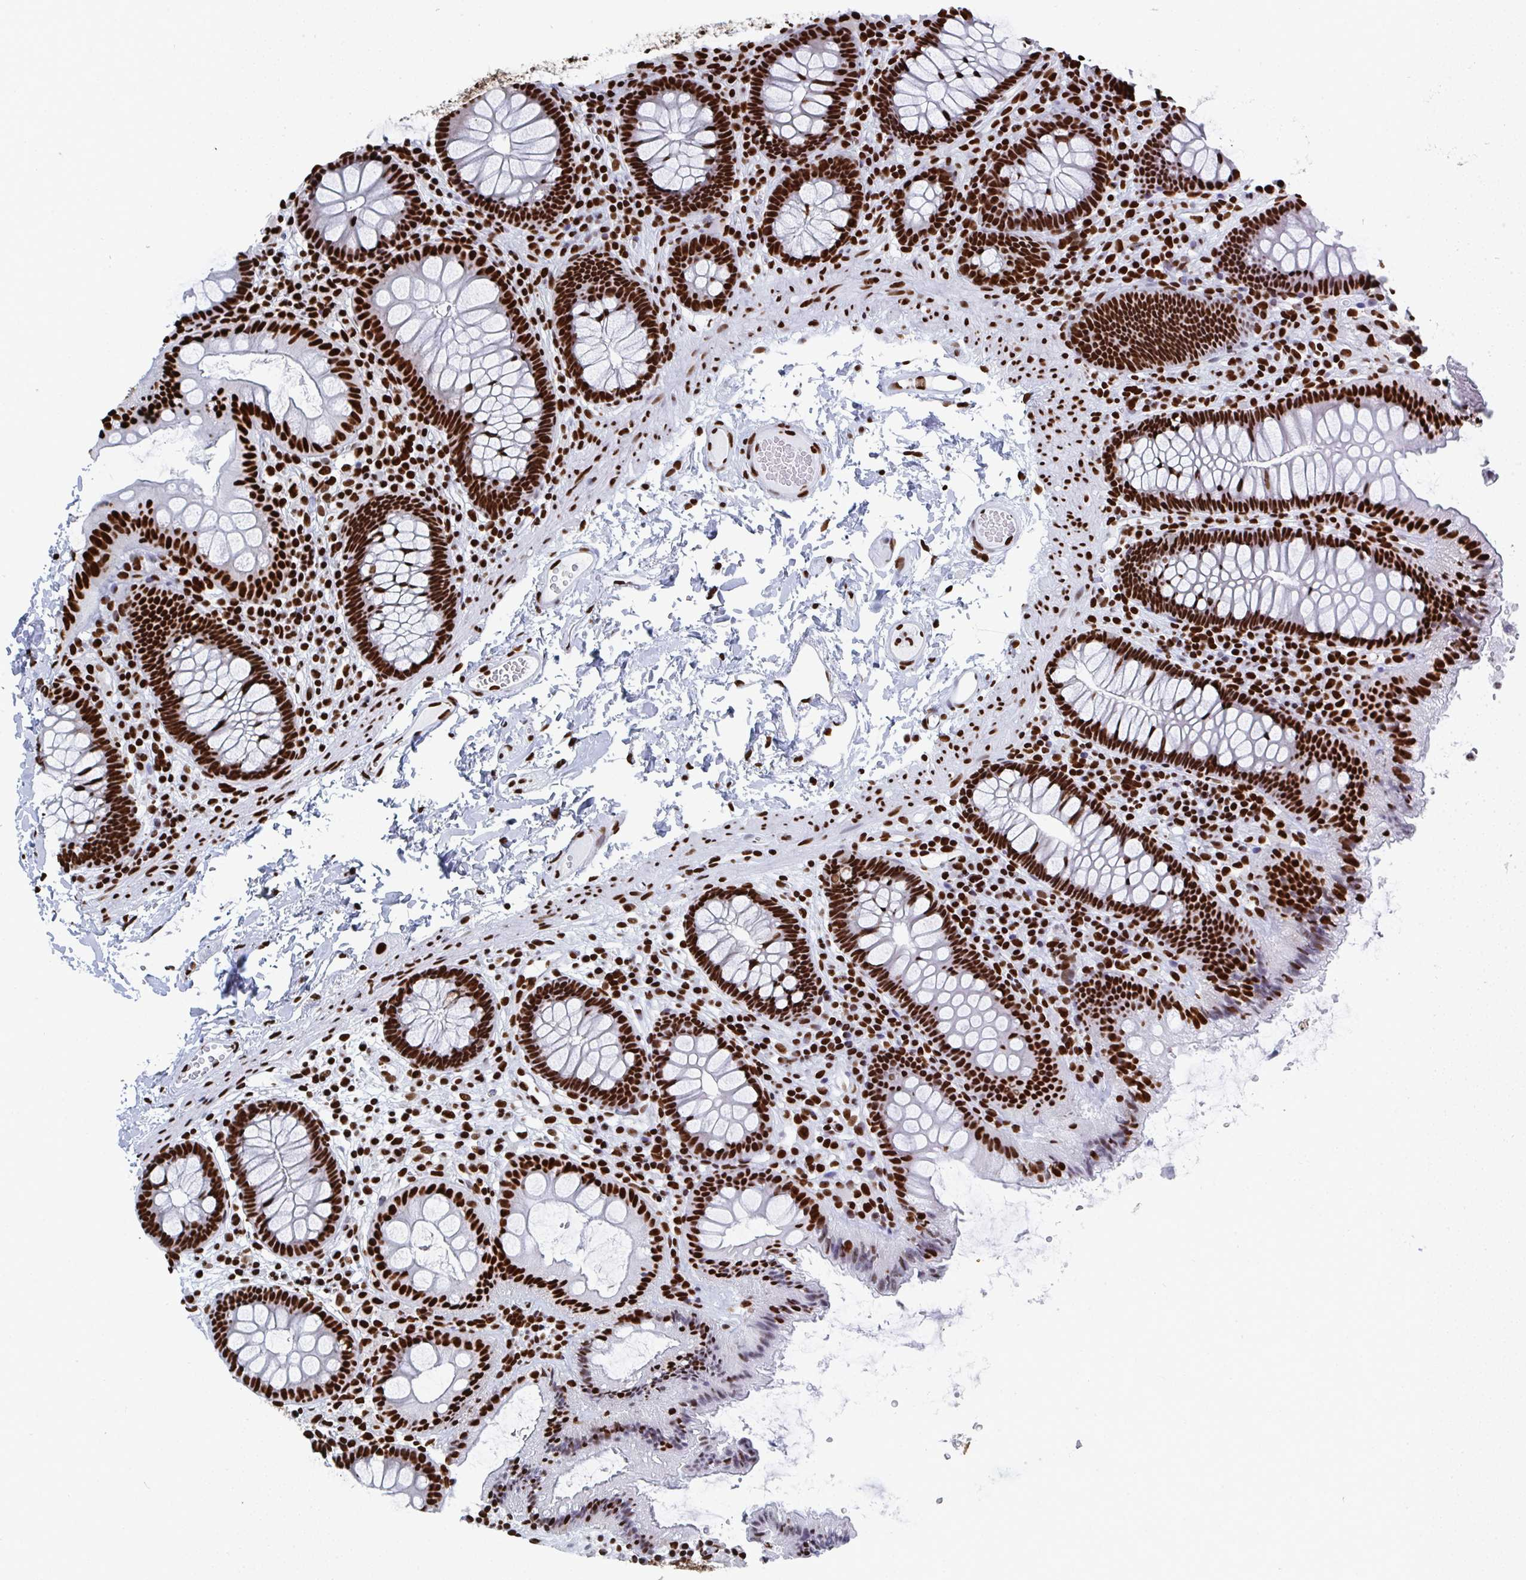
{"staining": {"intensity": "strong", "quantity": ">75%", "location": "nuclear"}, "tissue": "colon", "cell_type": "Endothelial cells", "image_type": "normal", "snomed": [{"axis": "morphology", "description": "Normal tissue, NOS"}, {"axis": "topography", "description": "Colon"}], "caption": "The immunohistochemical stain highlights strong nuclear staining in endothelial cells of normal colon.", "gene": "GAR1", "patient": {"sex": "male", "age": 84}}